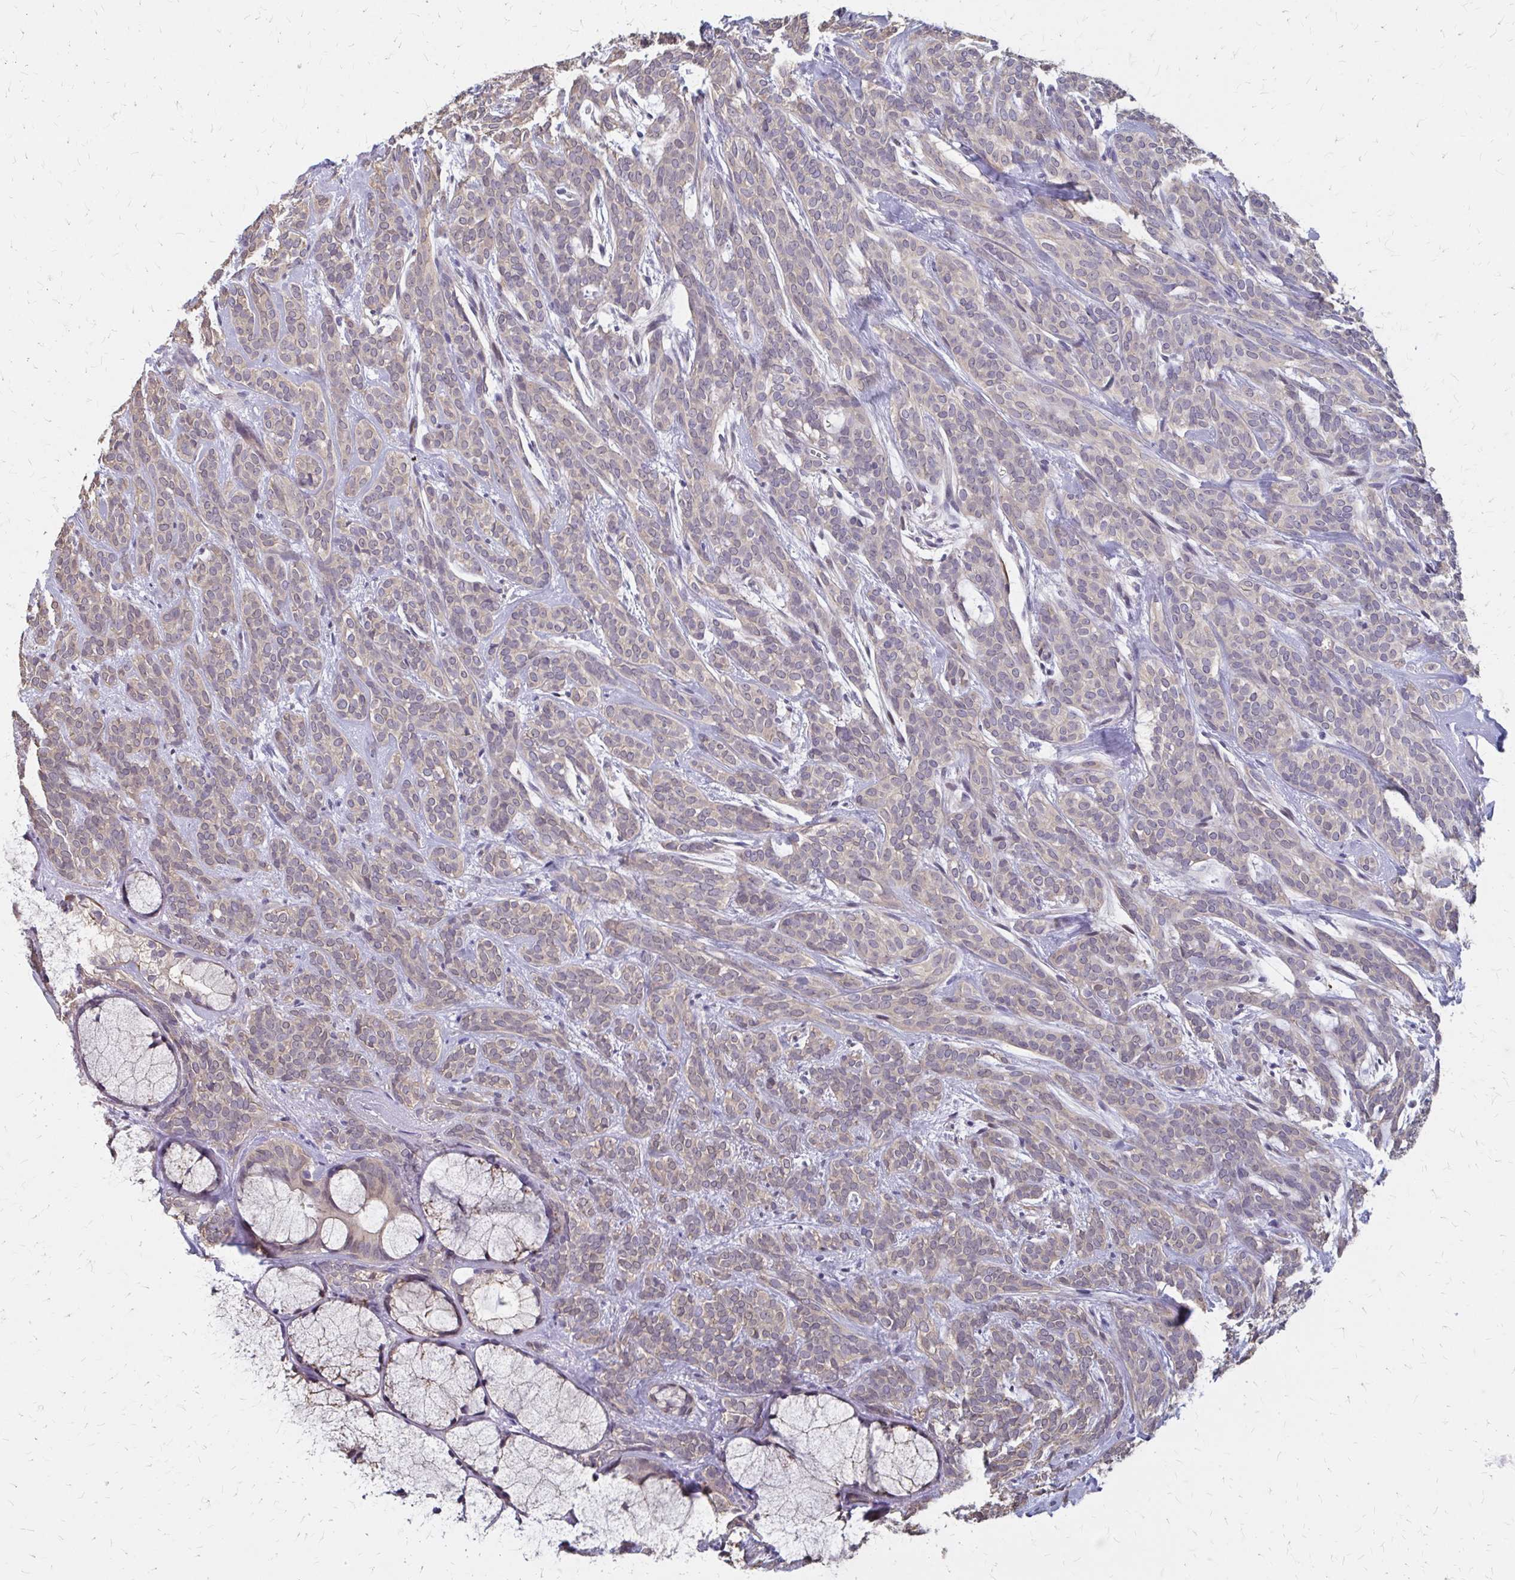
{"staining": {"intensity": "weak", "quantity": "25%-75%", "location": "cytoplasmic/membranous"}, "tissue": "head and neck cancer", "cell_type": "Tumor cells", "image_type": "cancer", "snomed": [{"axis": "morphology", "description": "Adenocarcinoma, NOS"}, {"axis": "topography", "description": "Head-Neck"}], "caption": "Head and neck cancer (adenocarcinoma) stained for a protein (brown) exhibits weak cytoplasmic/membranous positive staining in about 25%-75% of tumor cells.", "gene": "IFI44L", "patient": {"sex": "female", "age": 57}}